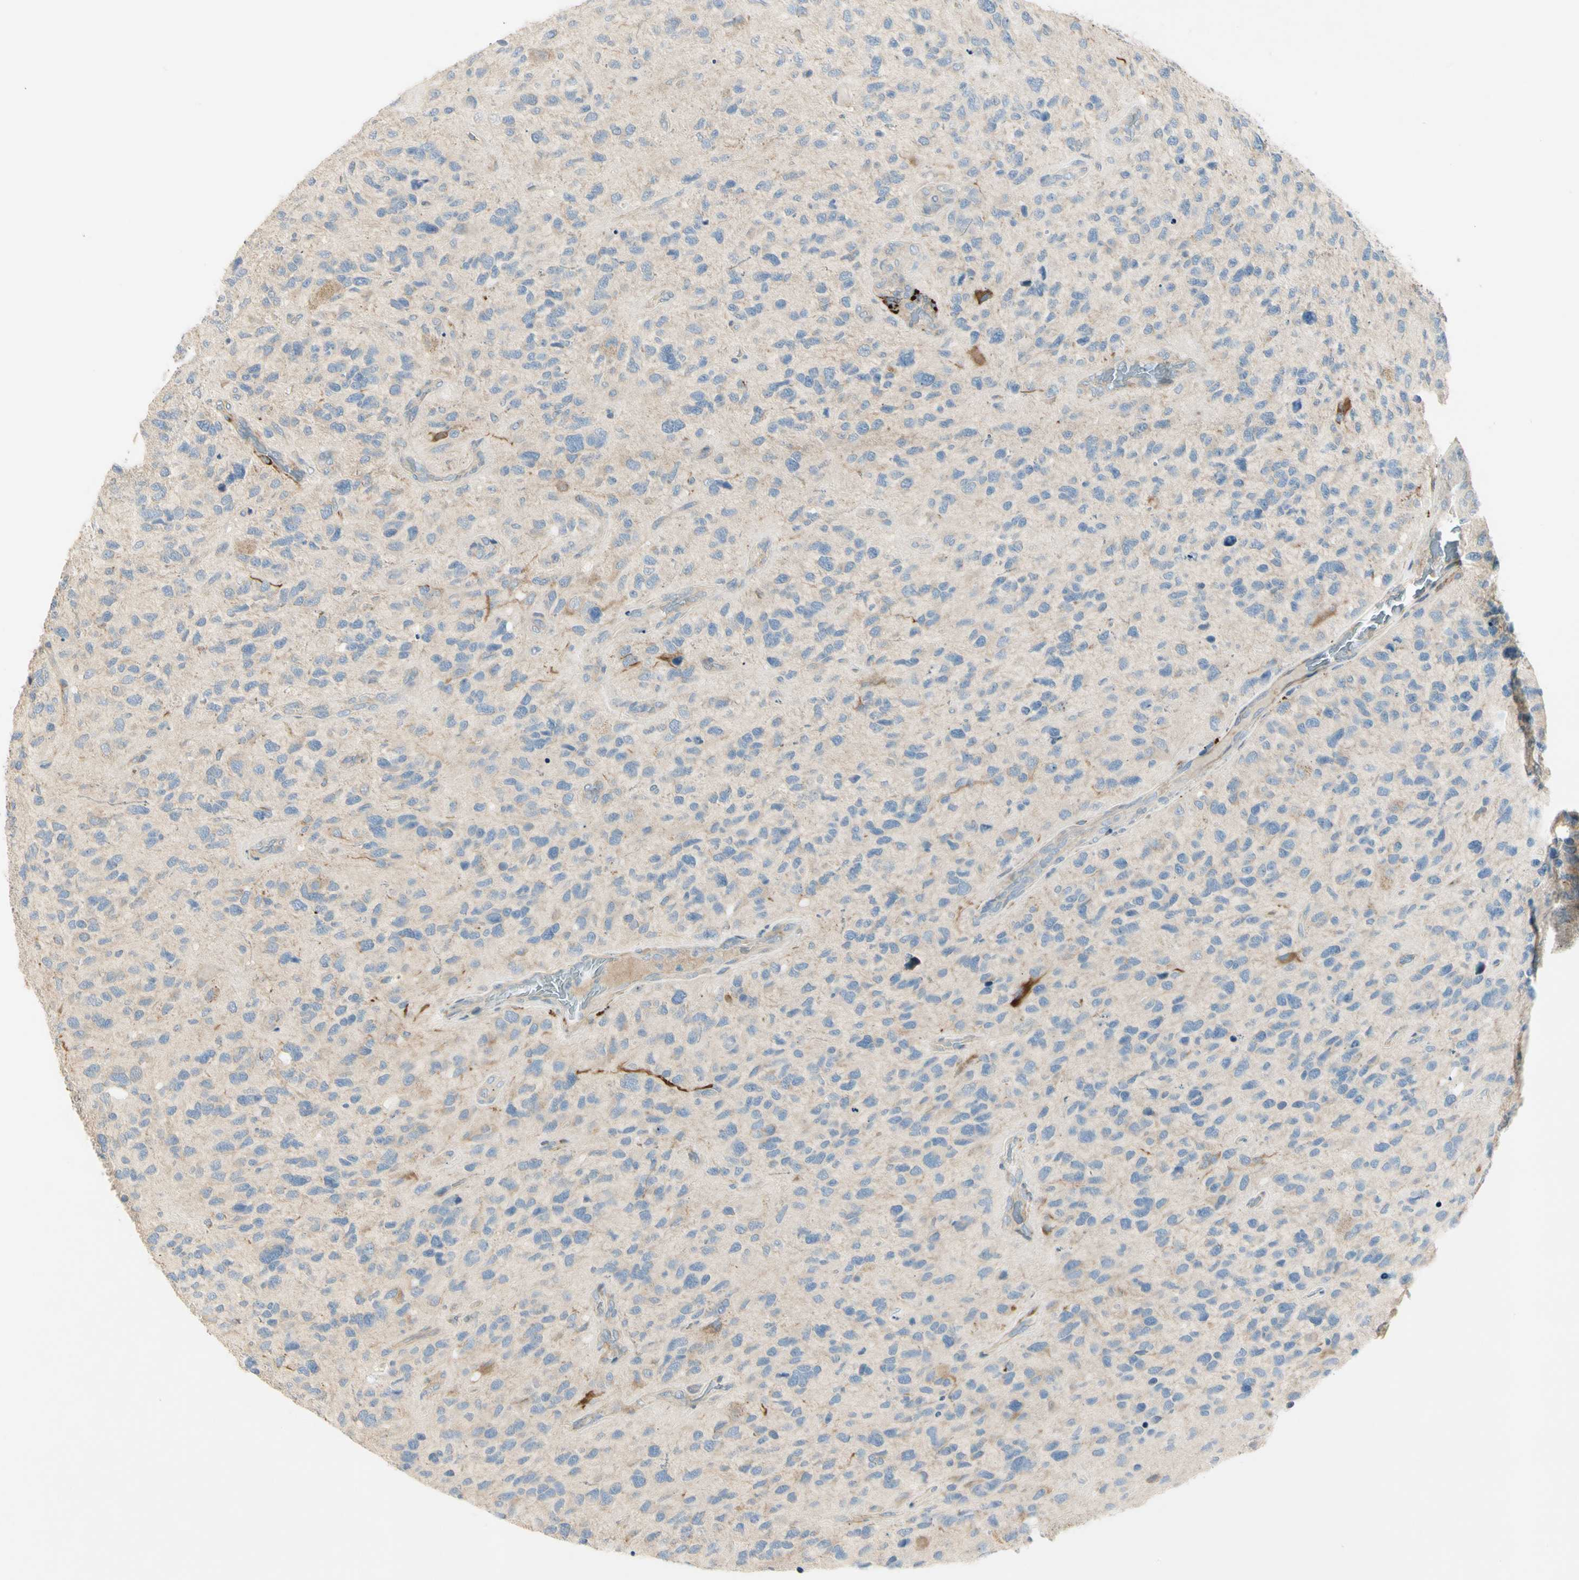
{"staining": {"intensity": "moderate", "quantity": "<25%", "location": "cytoplasmic/membranous"}, "tissue": "glioma", "cell_type": "Tumor cells", "image_type": "cancer", "snomed": [{"axis": "morphology", "description": "Glioma, malignant, High grade"}, {"axis": "topography", "description": "Brain"}], "caption": "Tumor cells demonstrate low levels of moderate cytoplasmic/membranous positivity in approximately <25% of cells in glioma. (Brightfield microscopy of DAB IHC at high magnification).", "gene": "ADGRA3", "patient": {"sex": "female", "age": 58}}